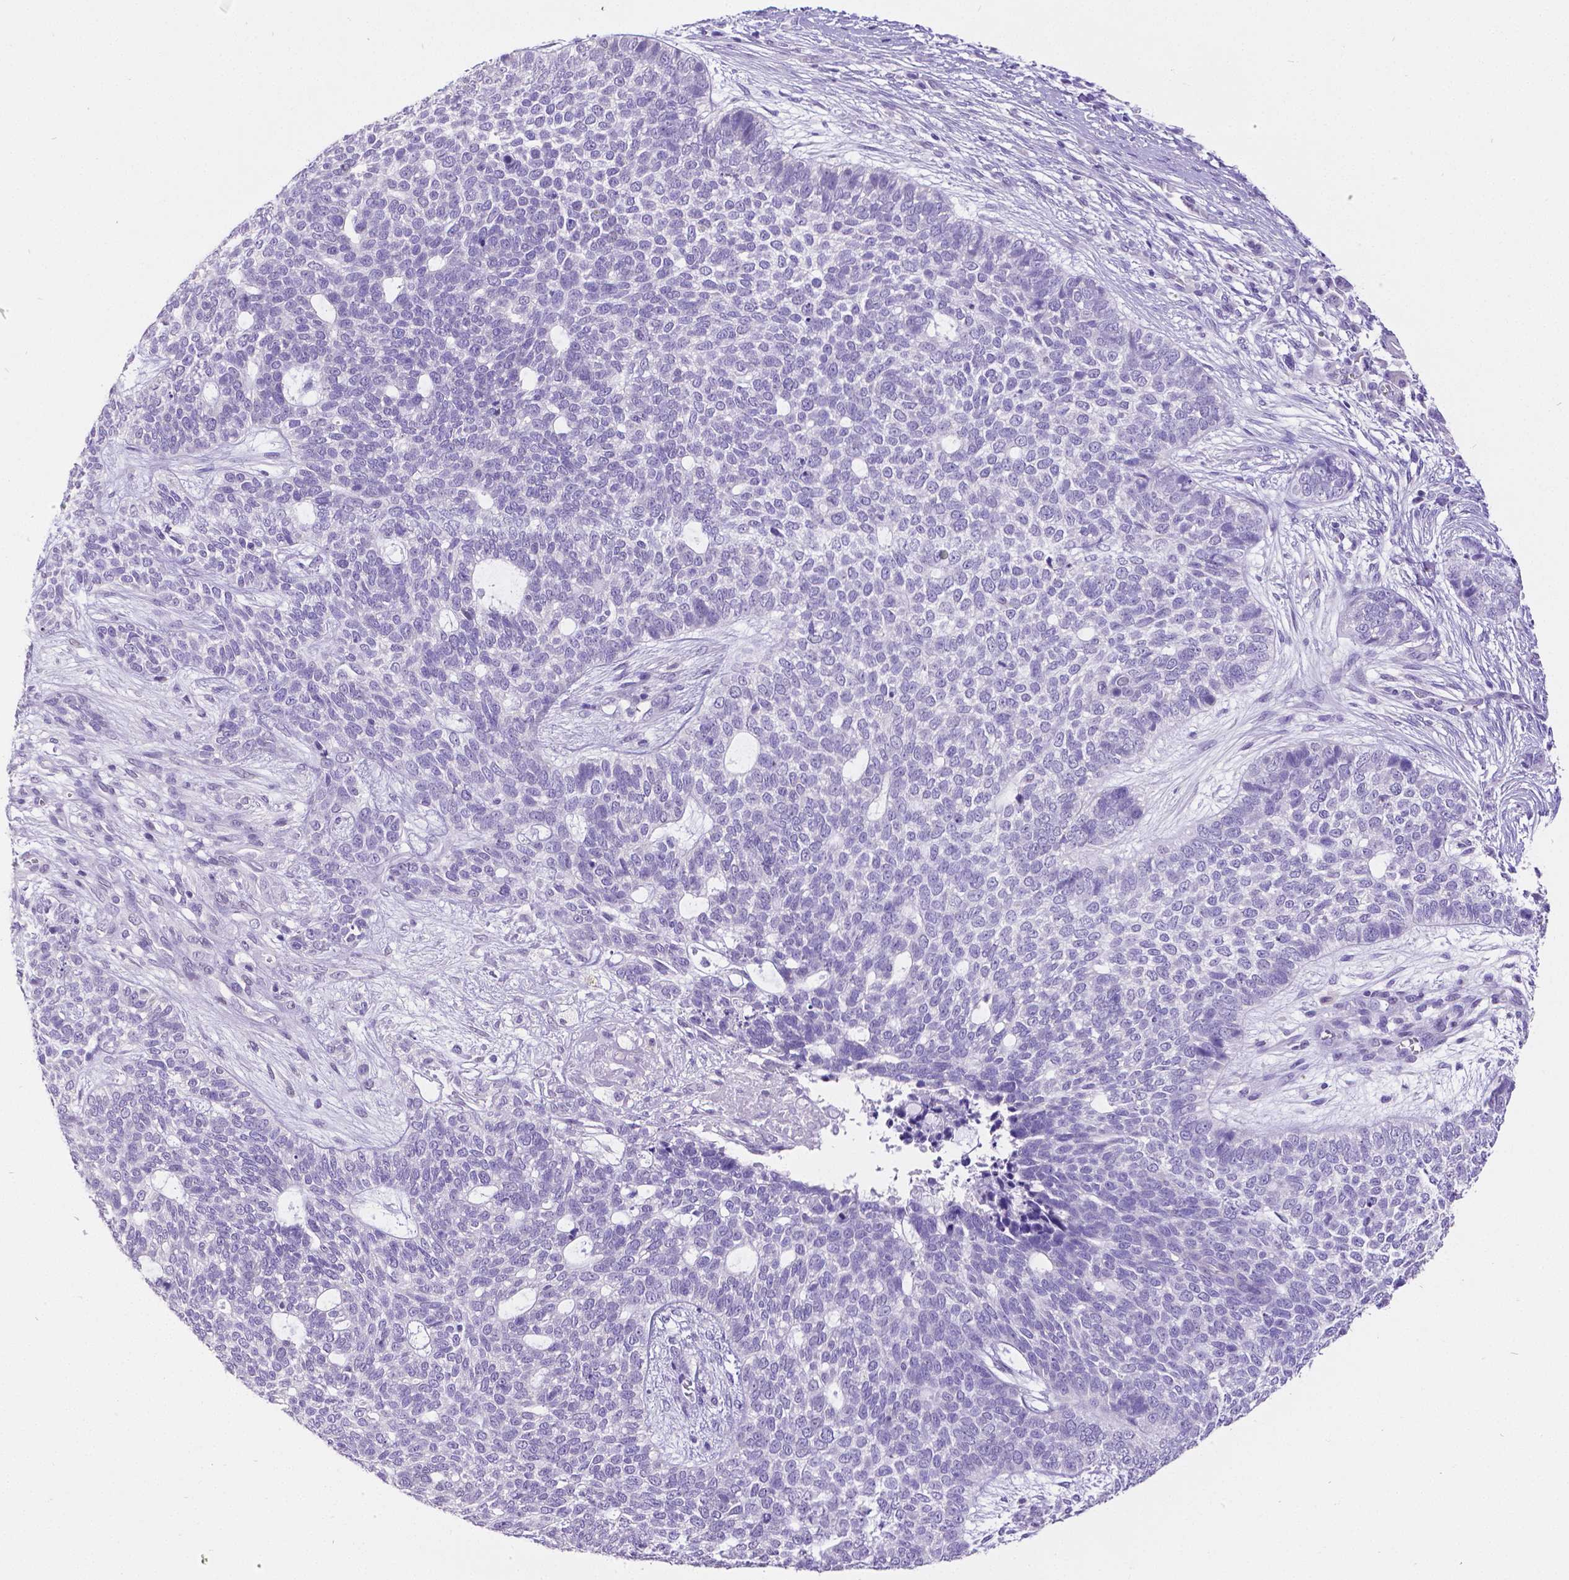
{"staining": {"intensity": "negative", "quantity": "none", "location": "none"}, "tissue": "skin cancer", "cell_type": "Tumor cells", "image_type": "cancer", "snomed": [{"axis": "morphology", "description": "Basal cell carcinoma"}, {"axis": "topography", "description": "Skin"}], "caption": "Immunohistochemistry (IHC) micrograph of neoplastic tissue: human skin cancer stained with DAB reveals no significant protein positivity in tumor cells. (Brightfield microscopy of DAB immunohistochemistry at high magnification).", "gene": "SATB2", "patient": {"sex": "female", "age": 69}}